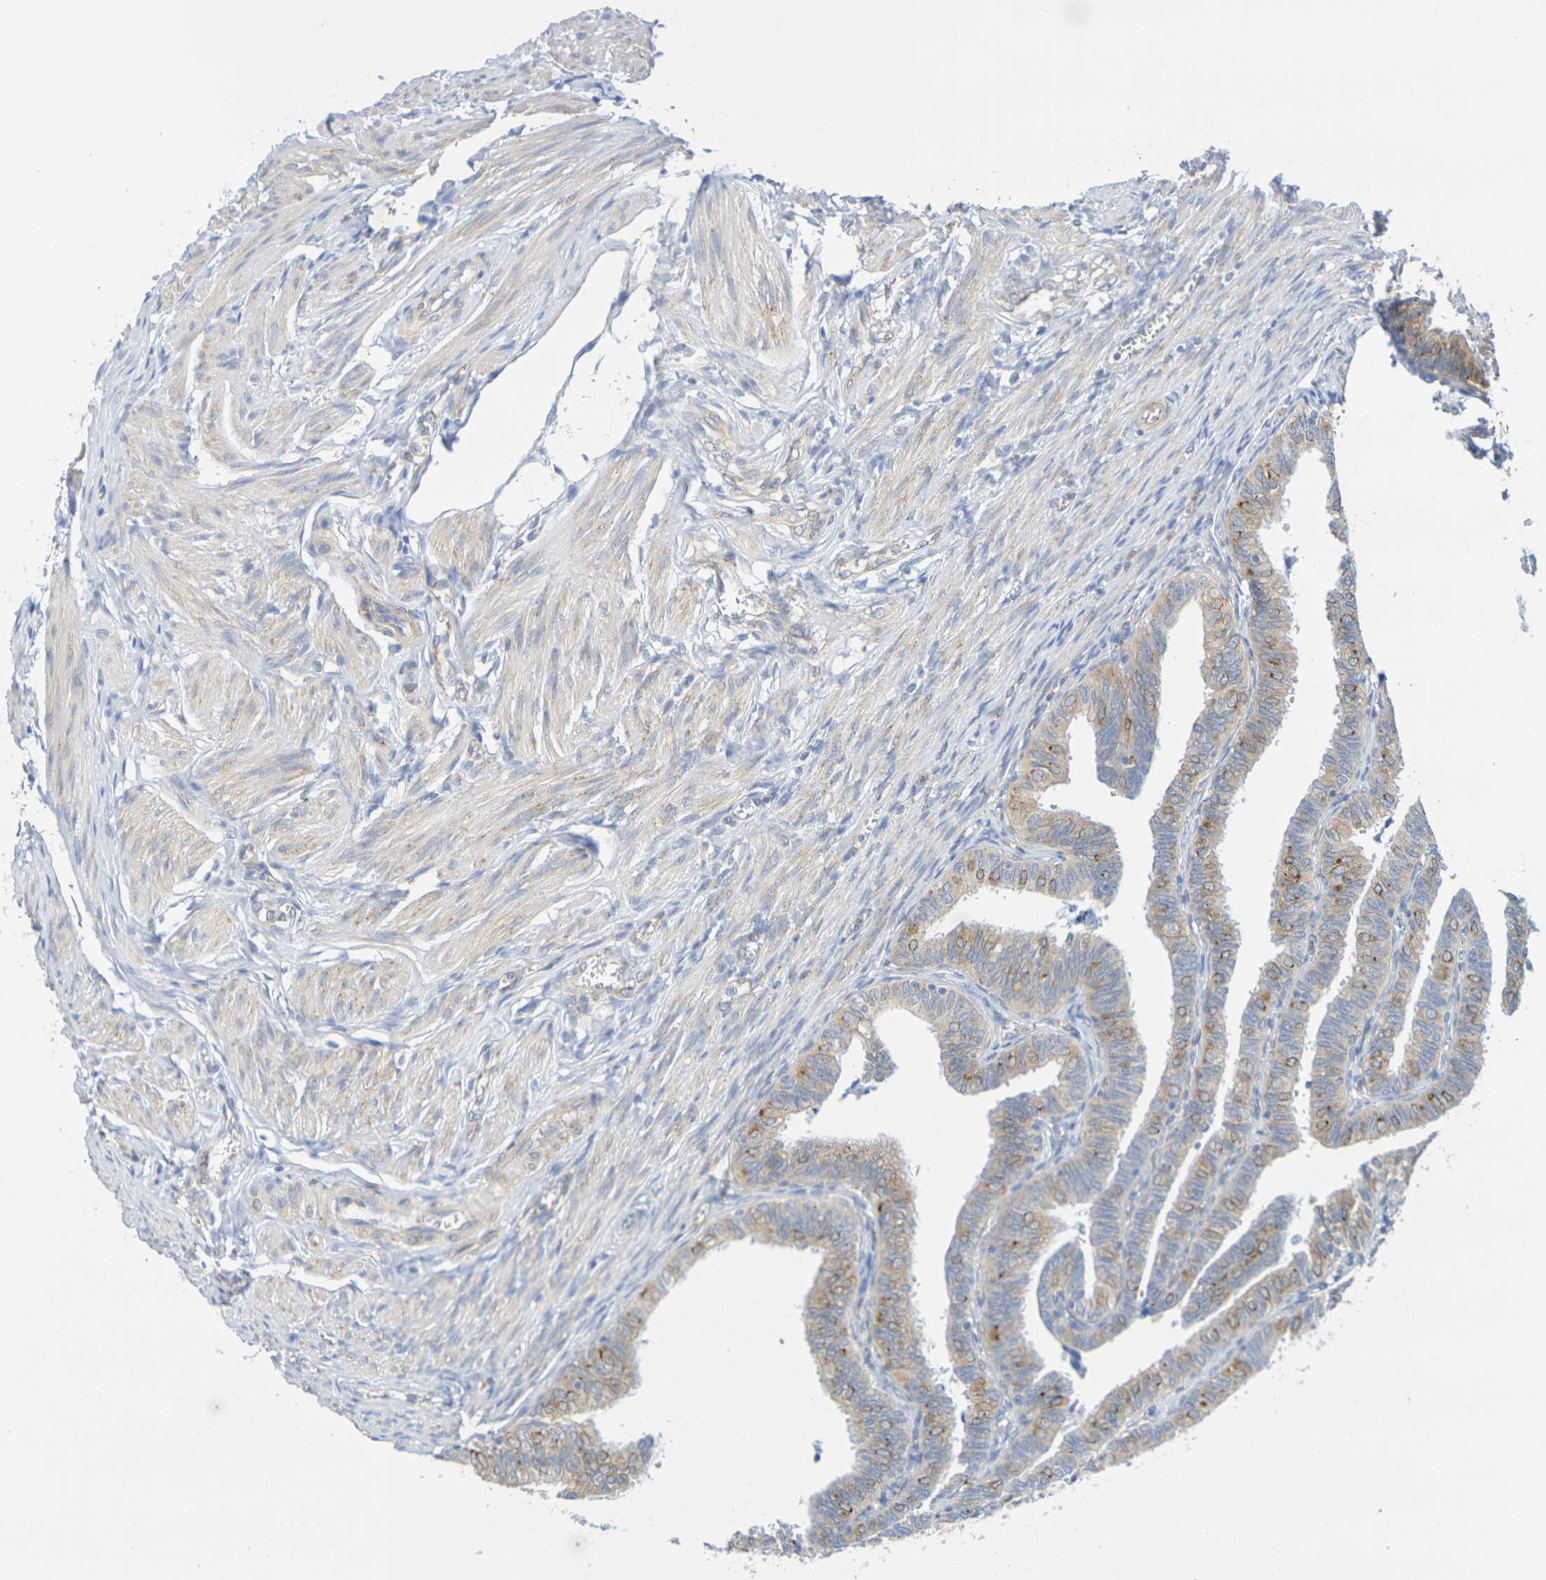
{"staining": {"intensity": "moderate", "quantity": "25%-75%", "location": "cytoplasmic/membranous"}, "tissue": "fallopian tube", "cell_type": "Glandular cells", "image_type": "normal", "snomed": [{"axis": "morphology", "description": "Normal tissue, NOS"}, {"axis": "topography", "description": "Fallopian tube"}], "caption": "About 25%-75% of glandular cells in unremarkable fallopian tube show moderate cytoplasmic/membranous protein positivity as visualized by brown immunohistochemical staining.", "gene": "TMCC3", "patient": {"sex": "female", "age": 46}}